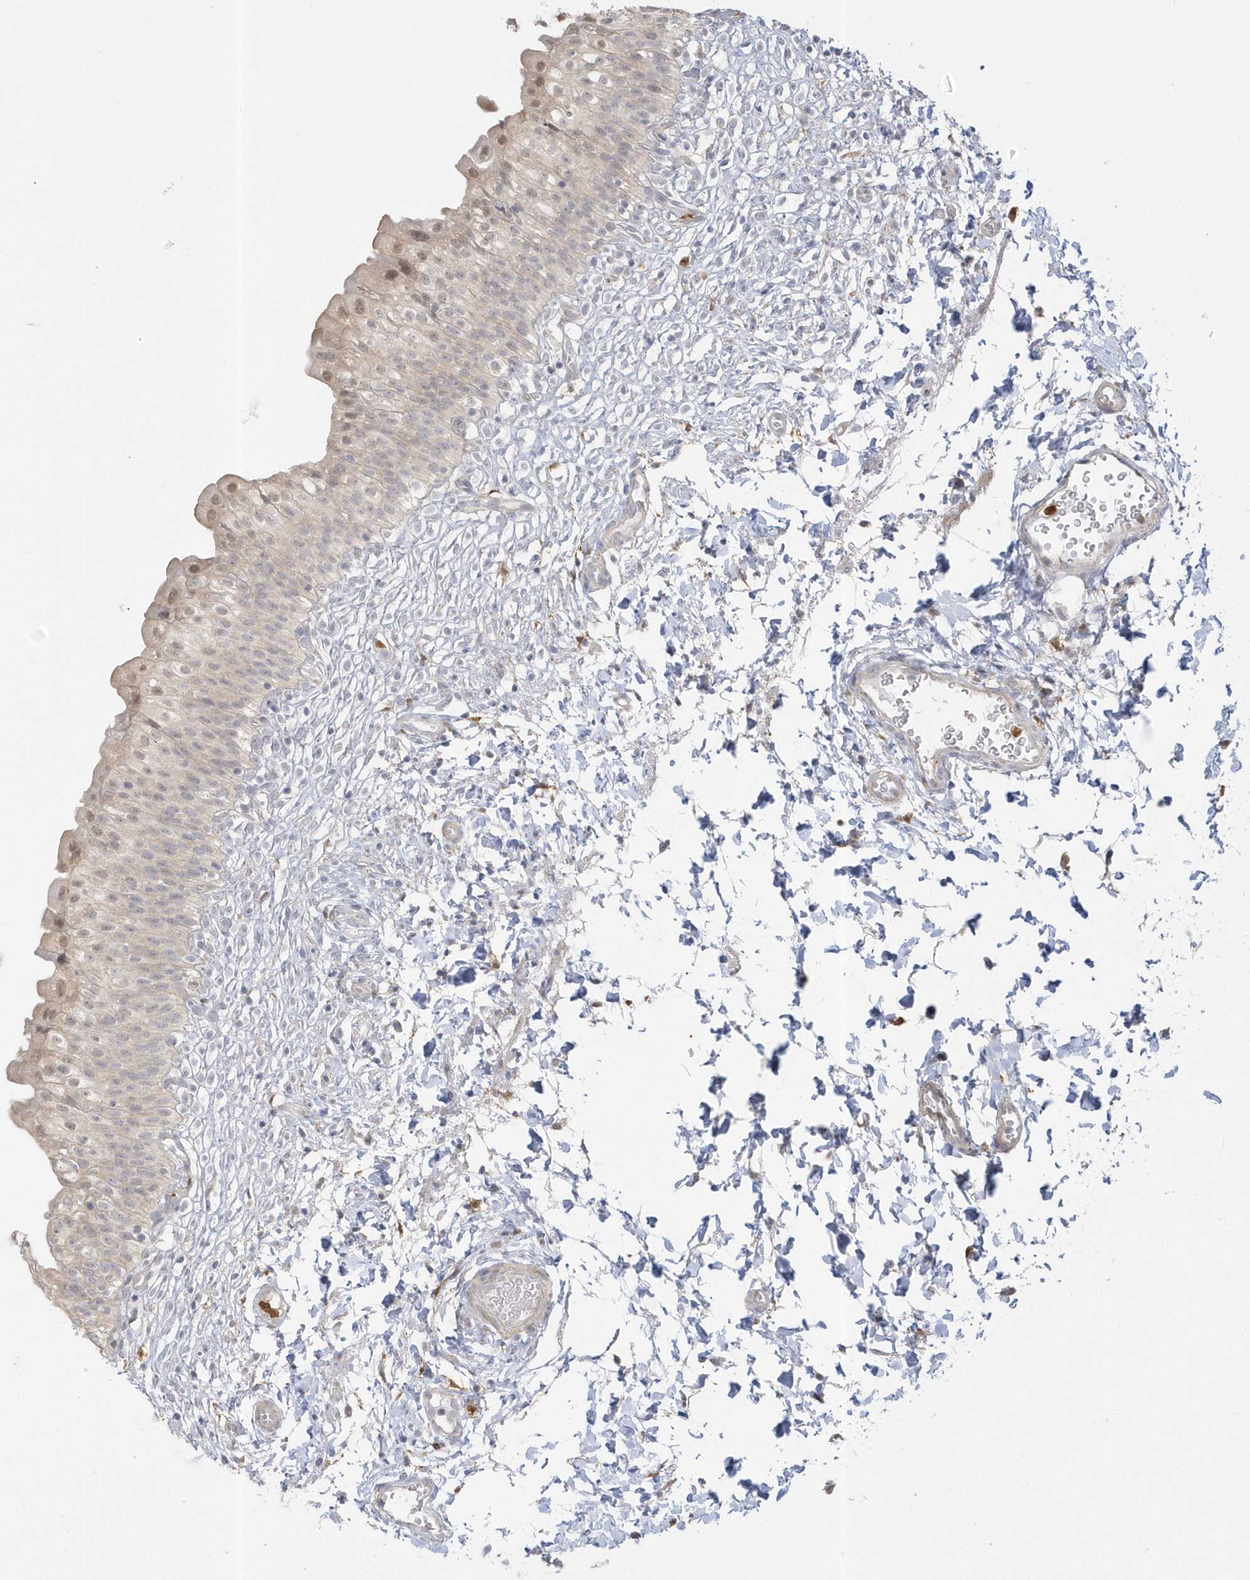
{"staining": {"intensity": "weak", "quantity": "25%-75%", "location": "cytoplasmic/membranous,nuclear"}, "tissue": "urinary bladder", "cell_type": "Urothelial cells", "image_type": "normal", "snomed": [{"axis": "morphology", "description": "Normal tissue, NOS"}, {"axis": "topography", "description": "Urinary bladder"}], "caption": "Protein analysis of benign urinary bladder exhibits weak cytoplasmic/membranous,nuclear expression in about 25%-75% of urothelial cells. The protein of interest is stained brown, and the nuclei are stained in blue (DAB (3,3'-diaminobenzidine) IHC with brightfield microscopy, high magnification).", "gene": "NAF1", "patient": {"sex": "male", "age": 55}}